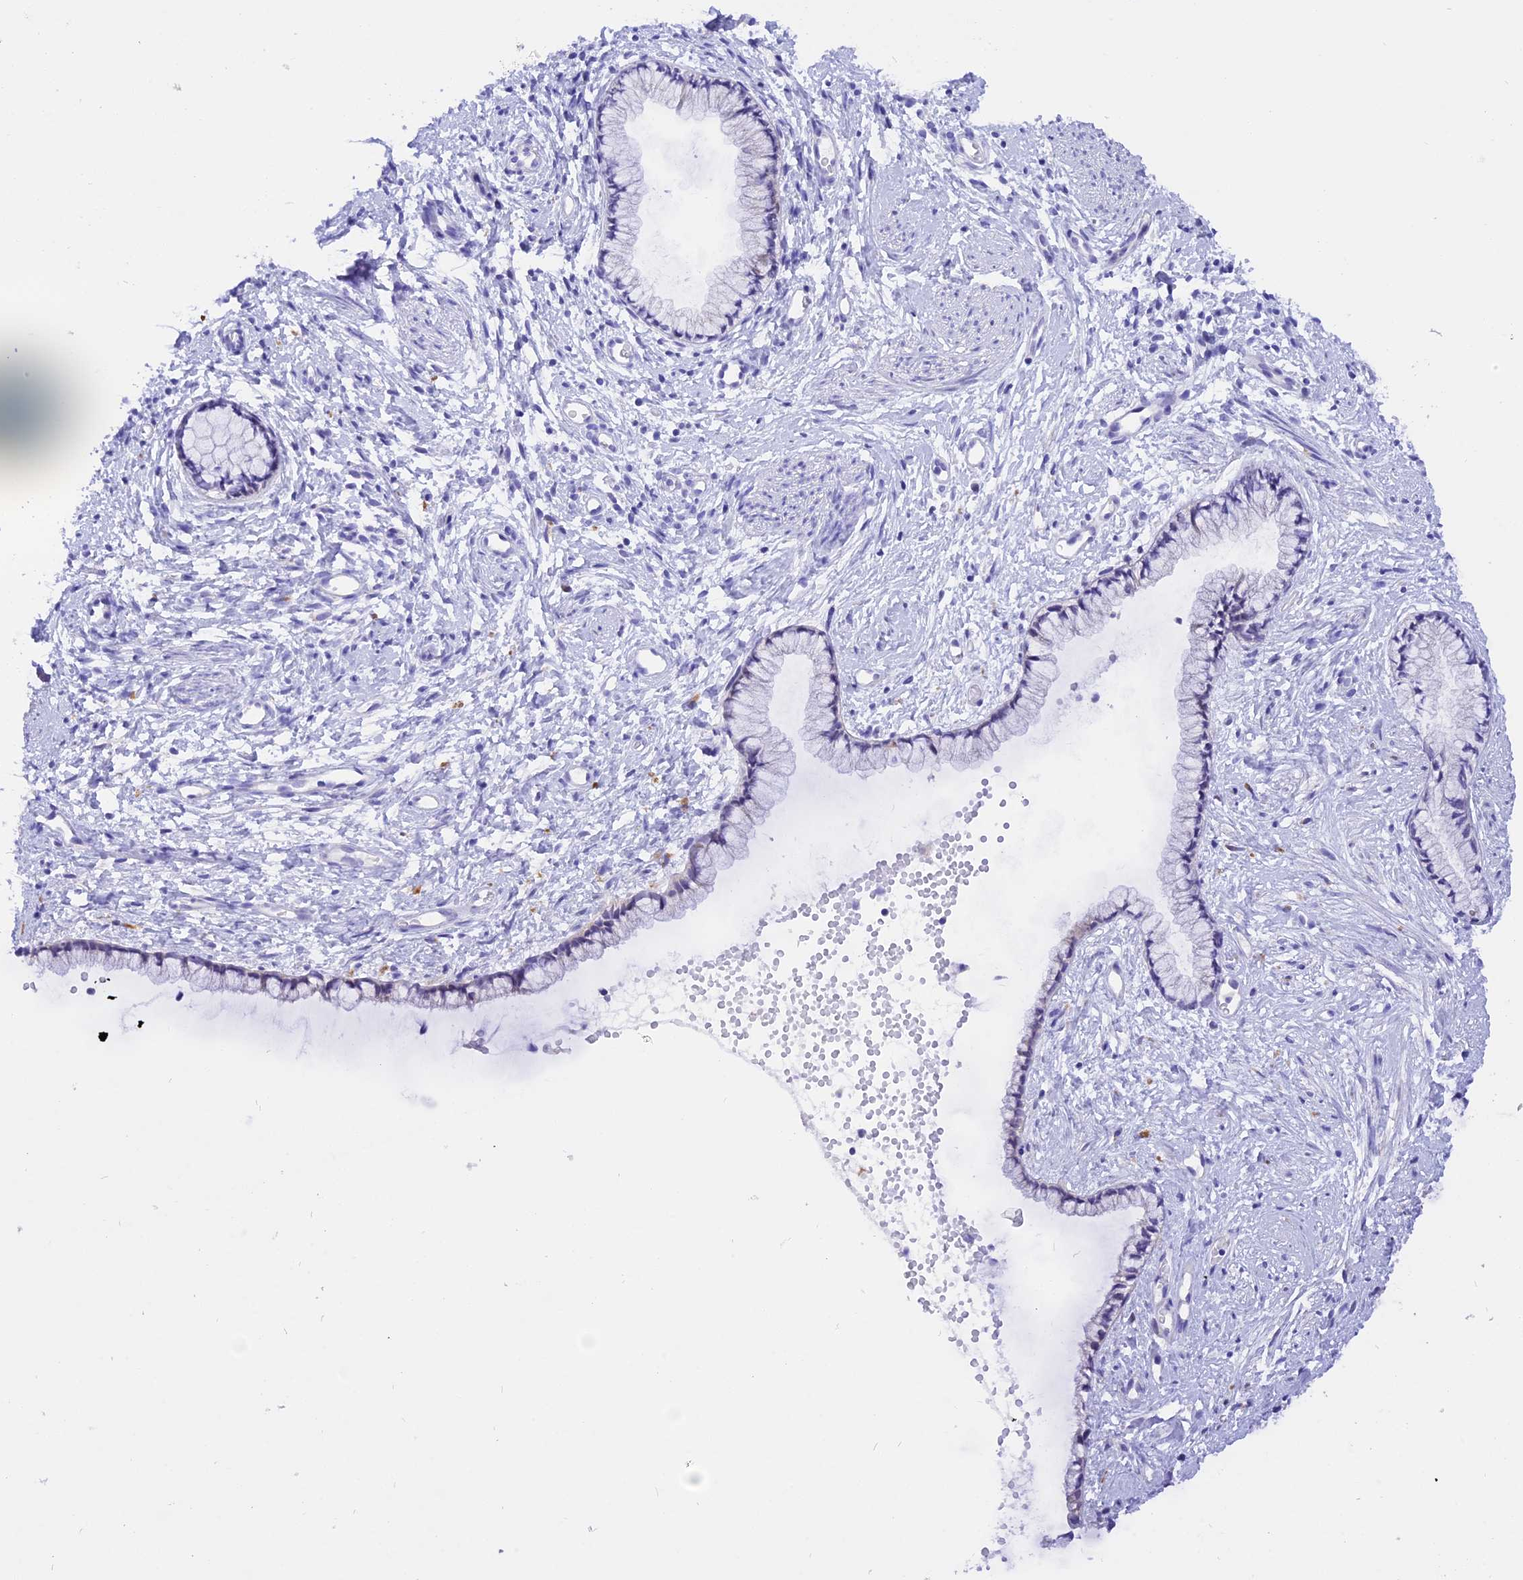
{"staining": {"intensity": "negative", "quantity": "none", "location": "none"}, "tissue": "cervix", "cell_type": "Glandular cells", "image_type": "normal", "snomed": [{"axis": "morphology", "description": "Normal tissue, NOS"}, {"axis": "topography", "description": "Cervix"}], "caption": "A photomicrograph of cervix stained for a protein displays no brown staining in glandular cells.", "gene": "COL6A5", "patient": {"sex": "female", "age": 57}}